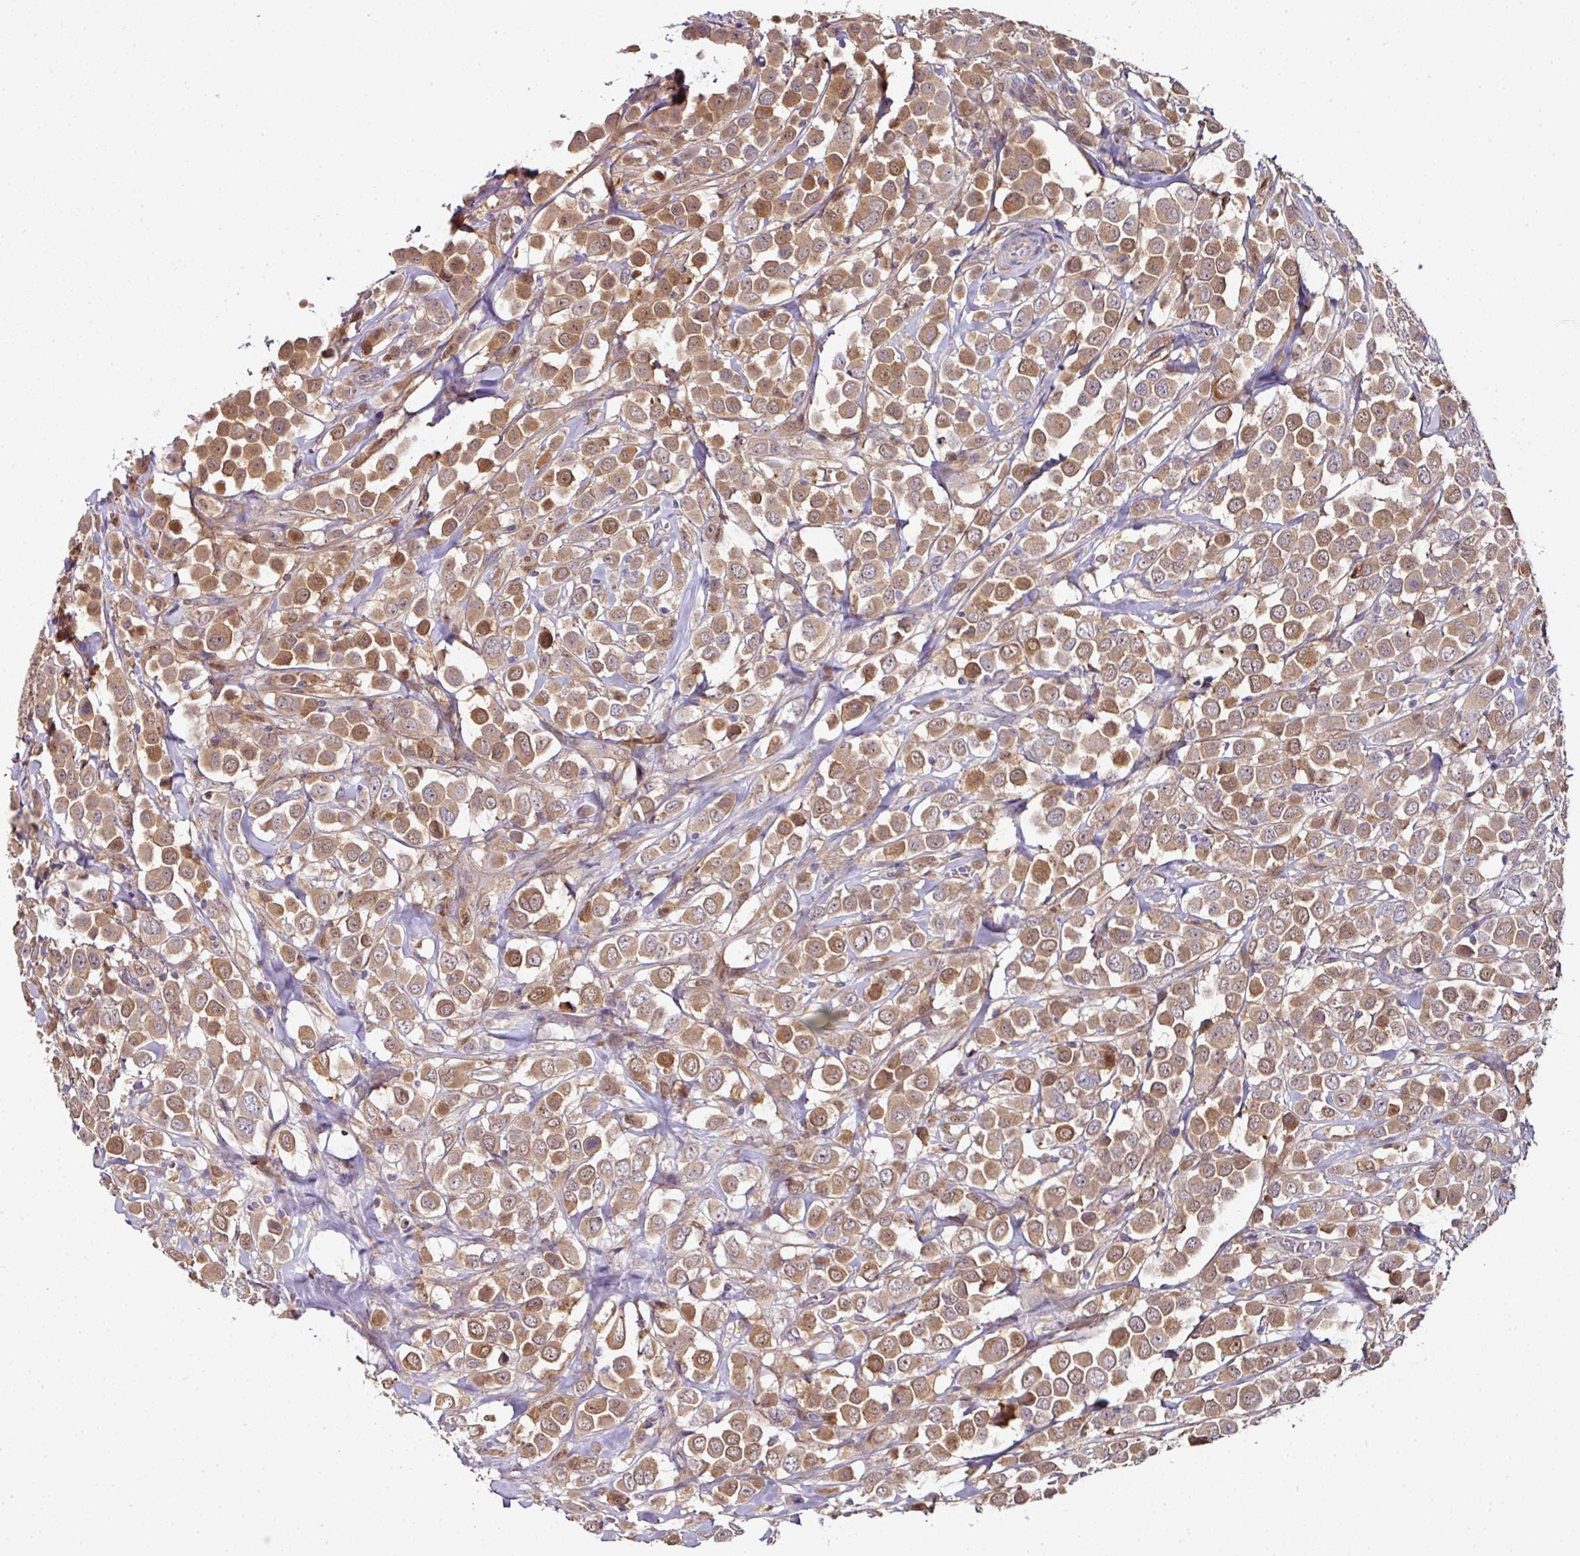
{"staining": {"intensity": "moderate", "quantity": ">75%", "location": "cytoplasmic/membranous"}, "tissue": "breast cancer", "cell_type": "Tumor cells", "image_type": "cancer", "snomed": [{"axis": "morphology", "description": "Duct carcinoma"}, {"axis": "topography", "description": "Breast"}], "caption": "A brown stain labels moderate cytoplasmic/membranous positivity of a protein in intraductal carcinoma (breast) tumor cells.", "gene": "CTDSP2", "patient": {"sex": "female", "age": 61}}